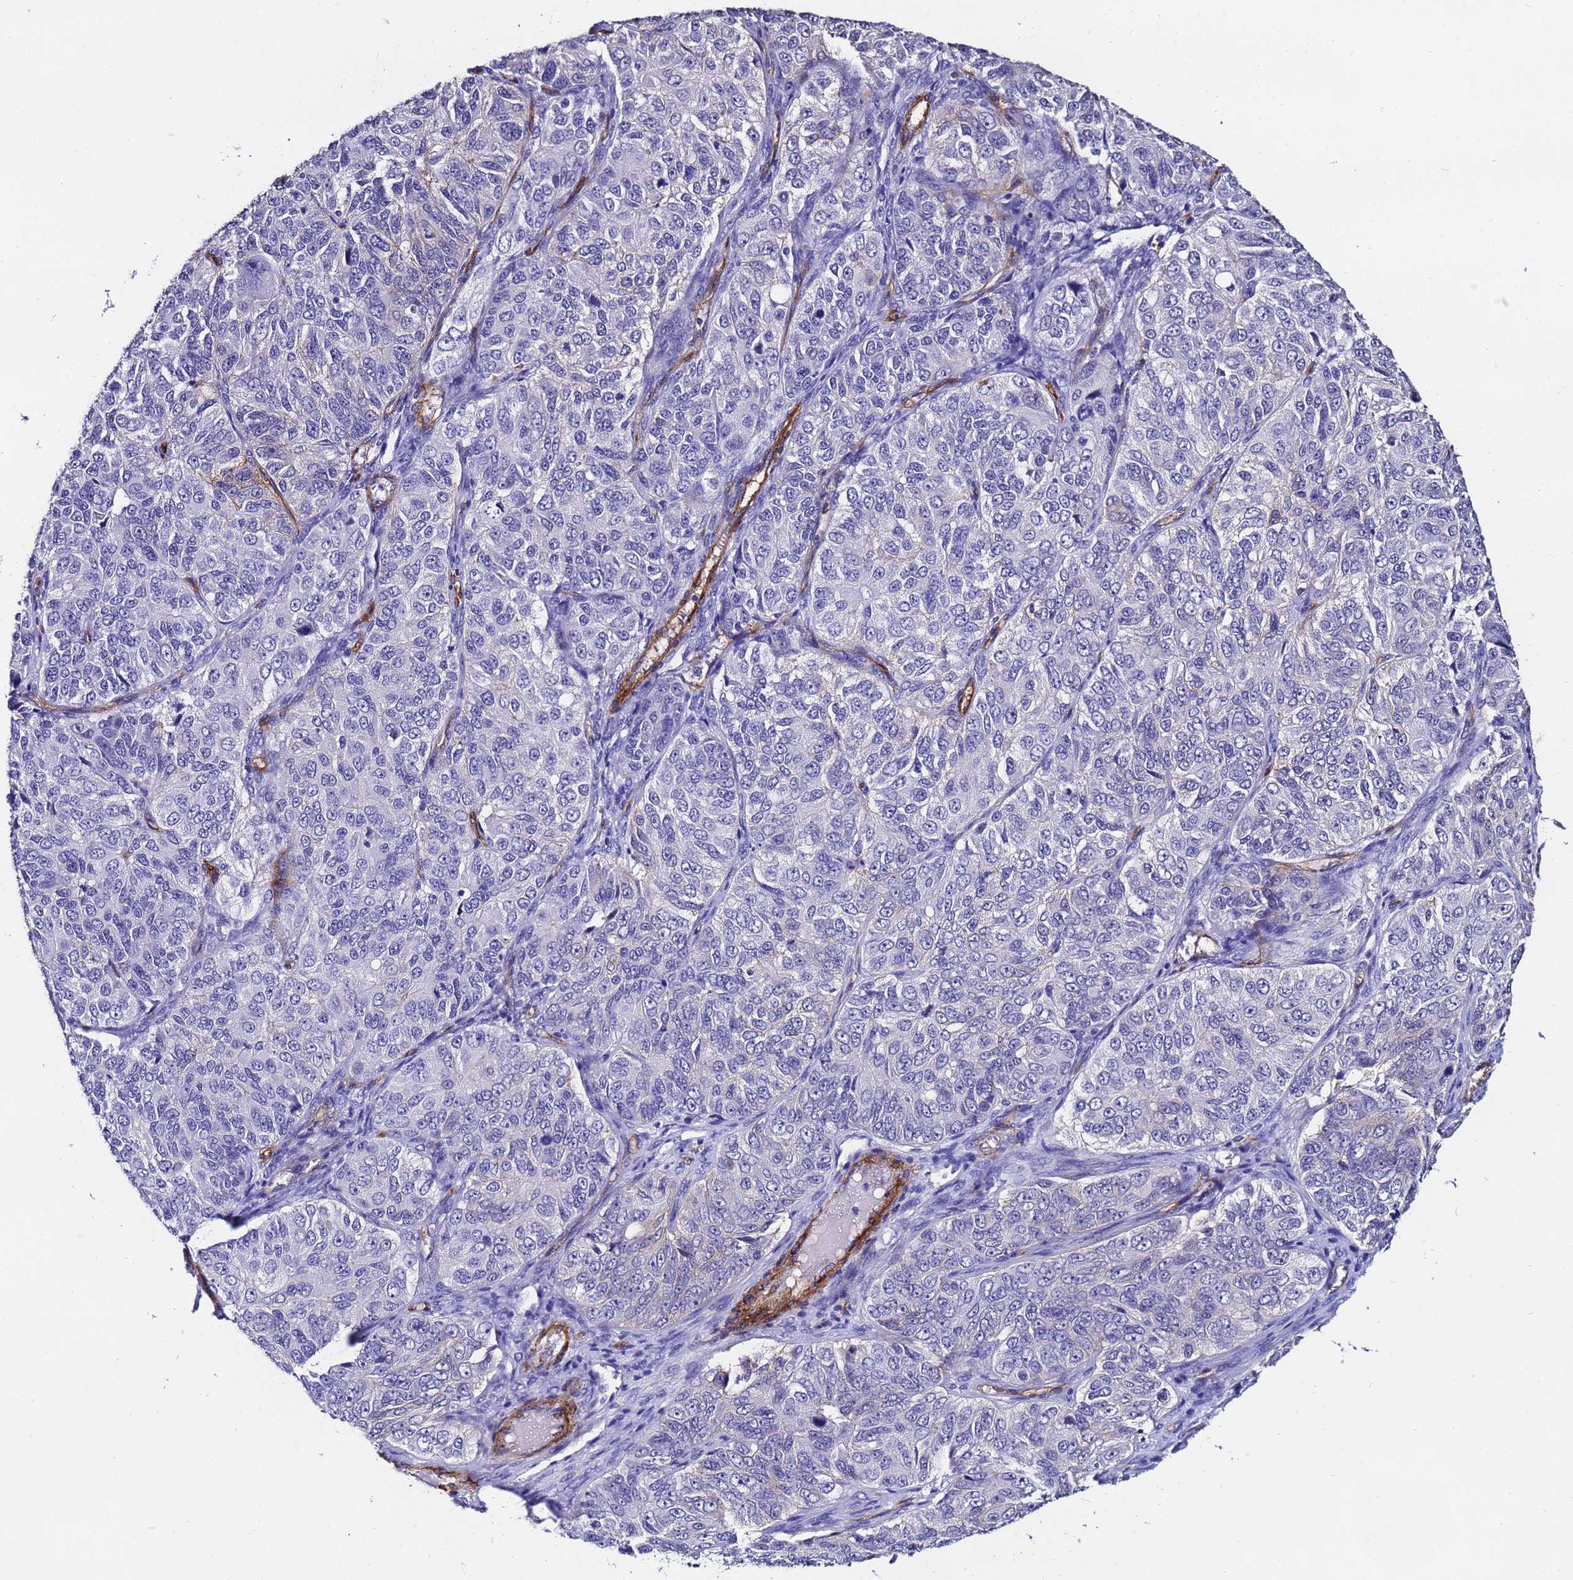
{"staining": {"intensity": "negative", "quantity": "none", "location": "none"}, "tissue": "ovarian cancer", "cell_type": "Tumor cells", "image_type": "cancer", "snomed": [{"axis": "morphology", "description": "Carcinoma, endometroid"}, {"axis": "topography", "description": "Ovary"}], "caption": "This is an immunohistochemistry photomicrograph of human ovarian endometroid carcinoma. There is no positivity in tumor cells.", "gene": "DEFB104A", "patient": {"sex": "female", "age": 51}}